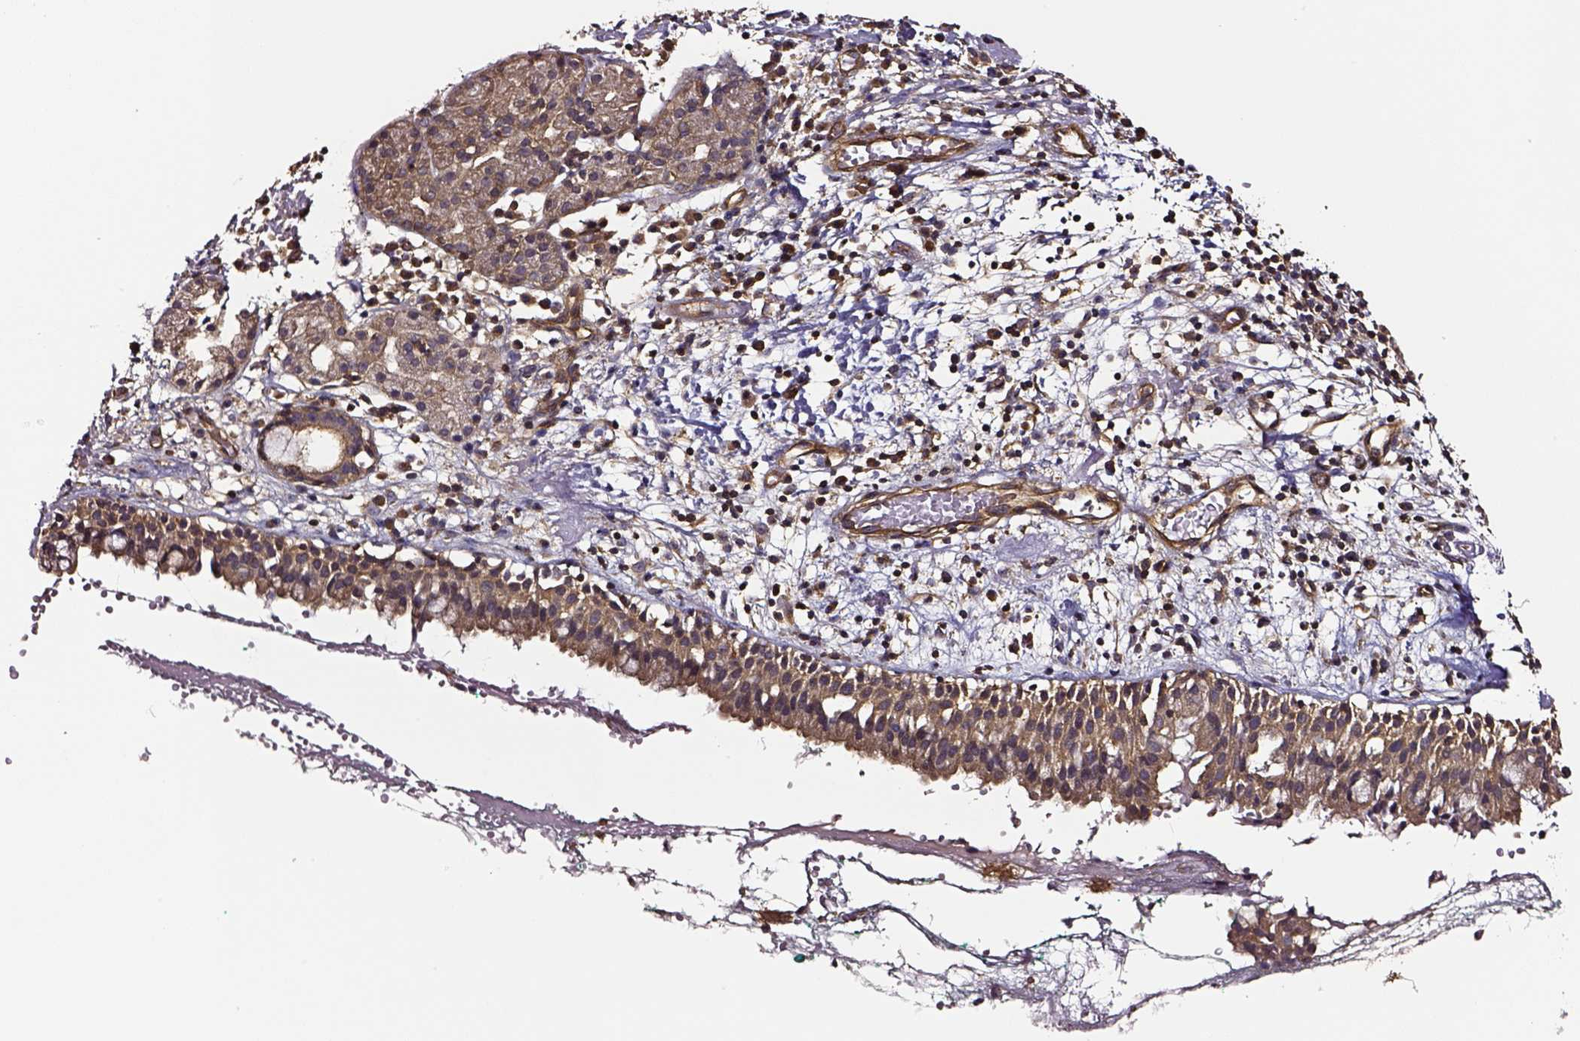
{"staining": {"intensity": "moderate", "quantity": ">75%", "location": "cytoplasmic/membranous"}, "tissue": "nasopharynx", "cell_type": "Respiratory epithelial cells", "image_type": "normal", "snomed": [{"axis": "morphology", "description": "Normal tissue, NOS"}, {"axis": "morphology", "description": "Basal cell carcinoma"}, {"axis": "topography", "description": "Cartilage tissue"}, {"axis": "topography", "description": "Nasopharynx"}, {"axis": "topography", "description": "Oral tissue"}], "caption": "Nasopharynx stained for a protein (brown) demonstrates moderate cytoplasmic/membranous positive positivity in about >75% of respiratory epithelial cells.", "gene": "RASSF5", "patient": {"sex": "female", "age": 77}}